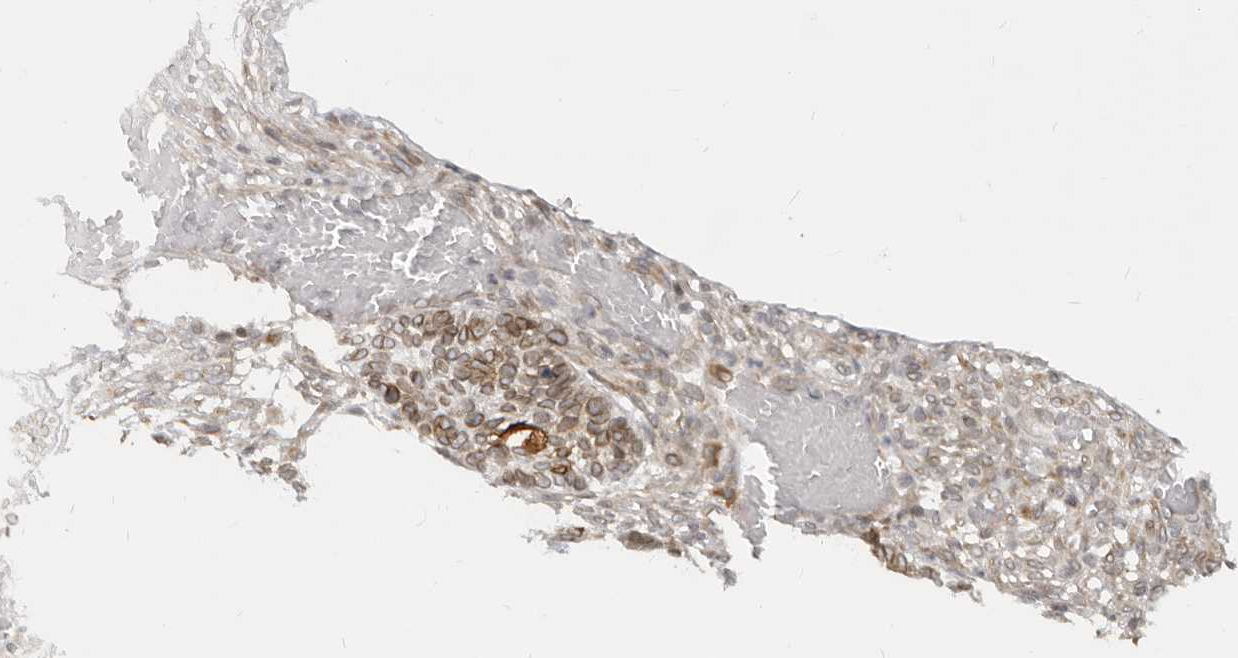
{"staining": {"intensity": "moderate", "quantity": ">75%", "location": "cytoplasmic/membranous,nuclear"}, "tissue": "skin cancer", "cell_type": "Tumor cells", "image_type": "cancer", "snomed": [{"axis": "morphology", "description": "Basal cell carcinoma"}, {"axis": "topography", "description": "Skin"}], "caption": "This image demonstrates immunohistochemistry staining of skin cancer, with medium moderate cytoplasmic/membranous and nuclear positivity in approximately >75% of tumor cells.", "gene": "NUP153", "patient": {"sex": "male", "age": 85}}